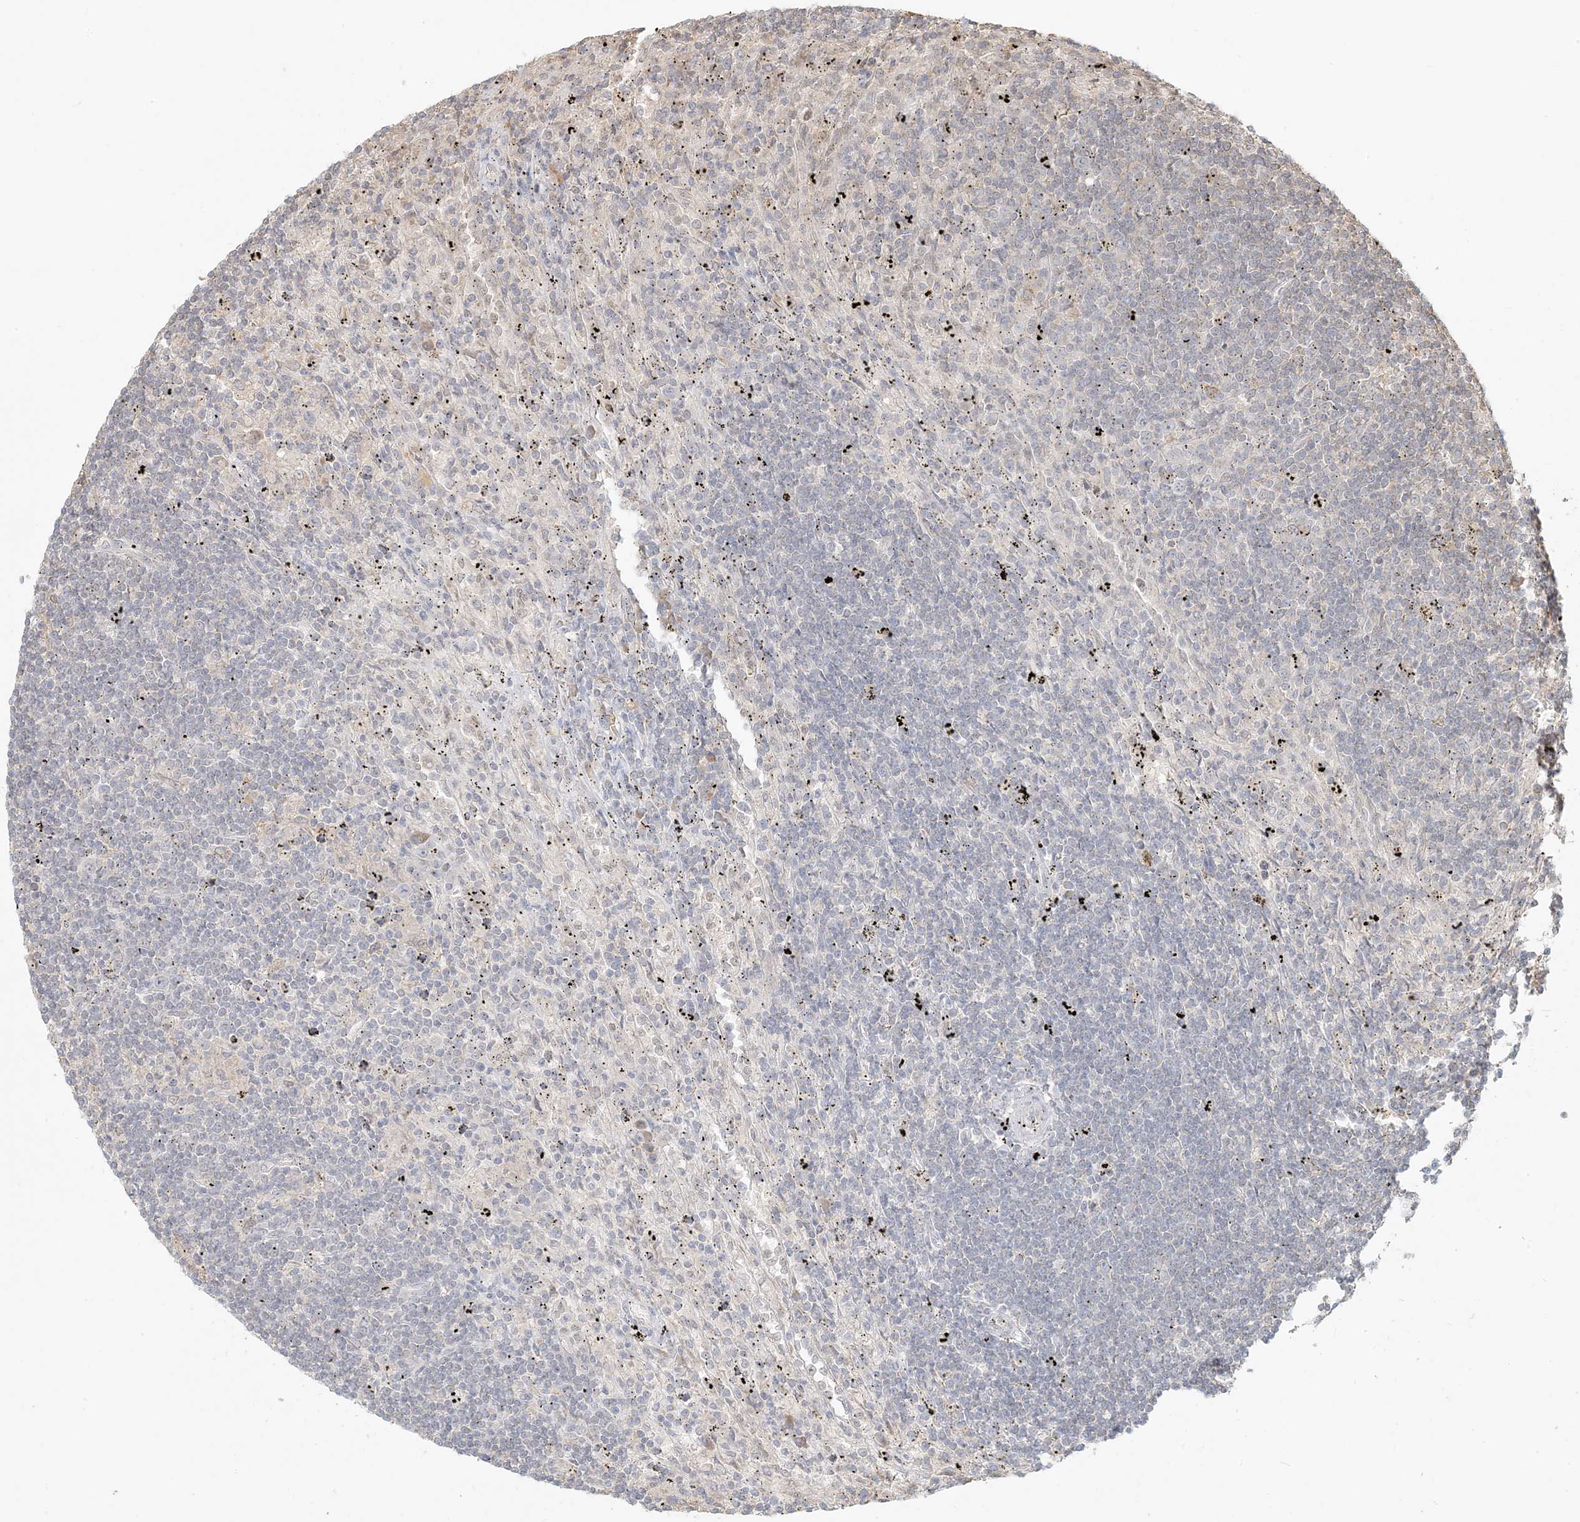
{"staining": {"intensity": "negative", "quantity": "none", "location": "none"}, "tissue": "lymphoma", "cell_type": "Tumor cells", "image_type": "cancer", "snomed": [{"axis": "morphology", "description": "Malignant lymphoma, non-Hodgkin's type, Low grade"}, {"axis": "topography", "description": "Spleen"}], "caption": "Immunohistochemistry micrograph of neoplastic tissue: malignant lymphoma, non-Hodgkin's type (low-grade) stained with DAB (3,3'-diaminobenzidine) reveals no significant protein positivity in tumor cells.", "gene": "MCOLN1", "patient": {"sex": "male", "age": 76}}